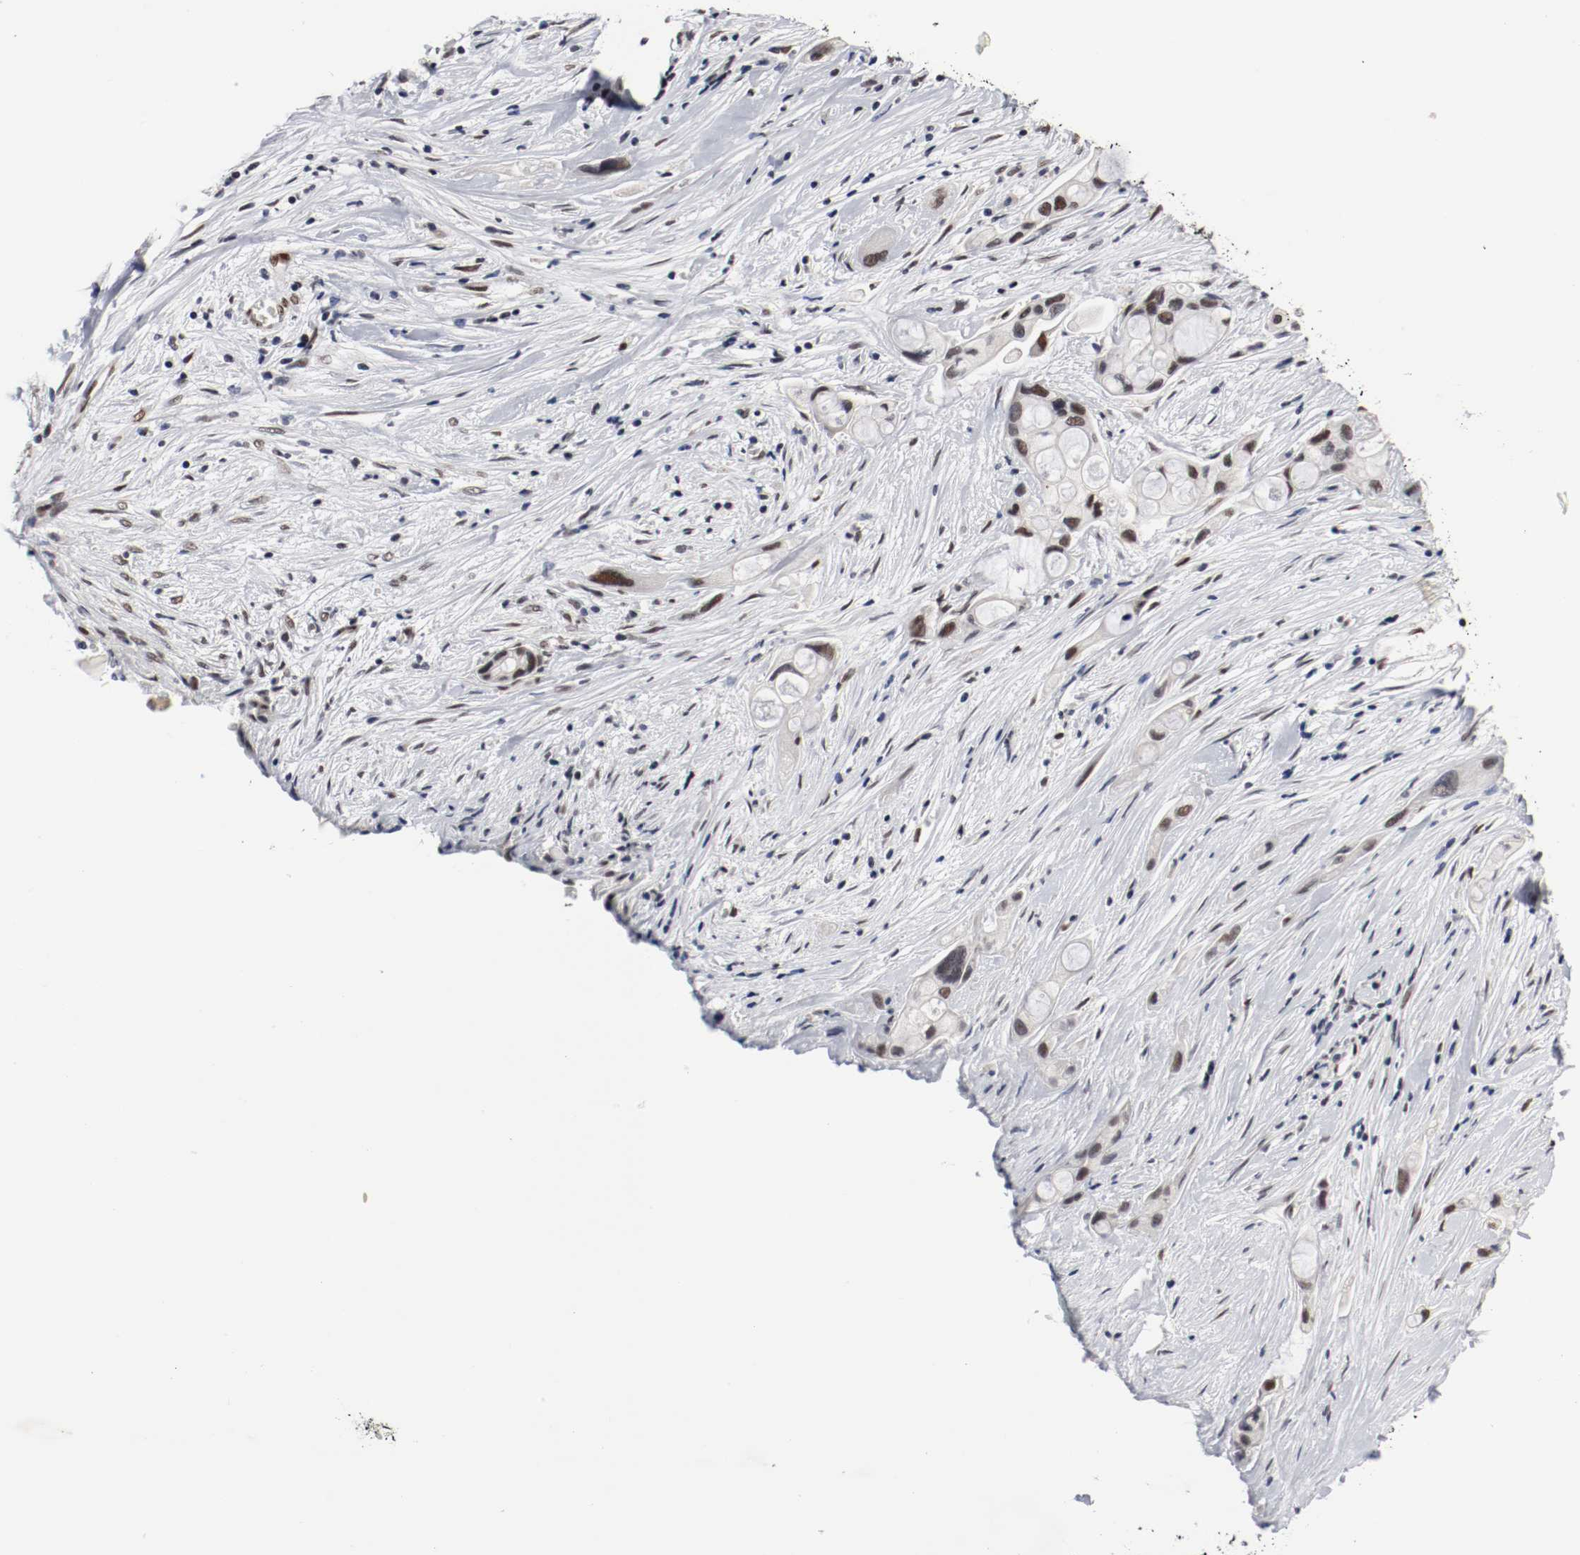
{"staining": {"intensity": "strong", "quantity": ">75%", "location": "nuclear"}, "tissue": "pancreatic cancer", "cell_type": "Tumor cells", "image_type": "cancer", "snomed": [{"axis": "morphology", "description": "Adenocarcinoma, NOS"}, {"axis": "topography", "description": "Pancreas"}], "caption": "Tumor cells exhibit high levels of strong nuclear expression in approximately >75% of cells in pancreatic adenocarcinoma.", "gene": "MEF2D", "patient": {"sex": "female", "age": 59}}